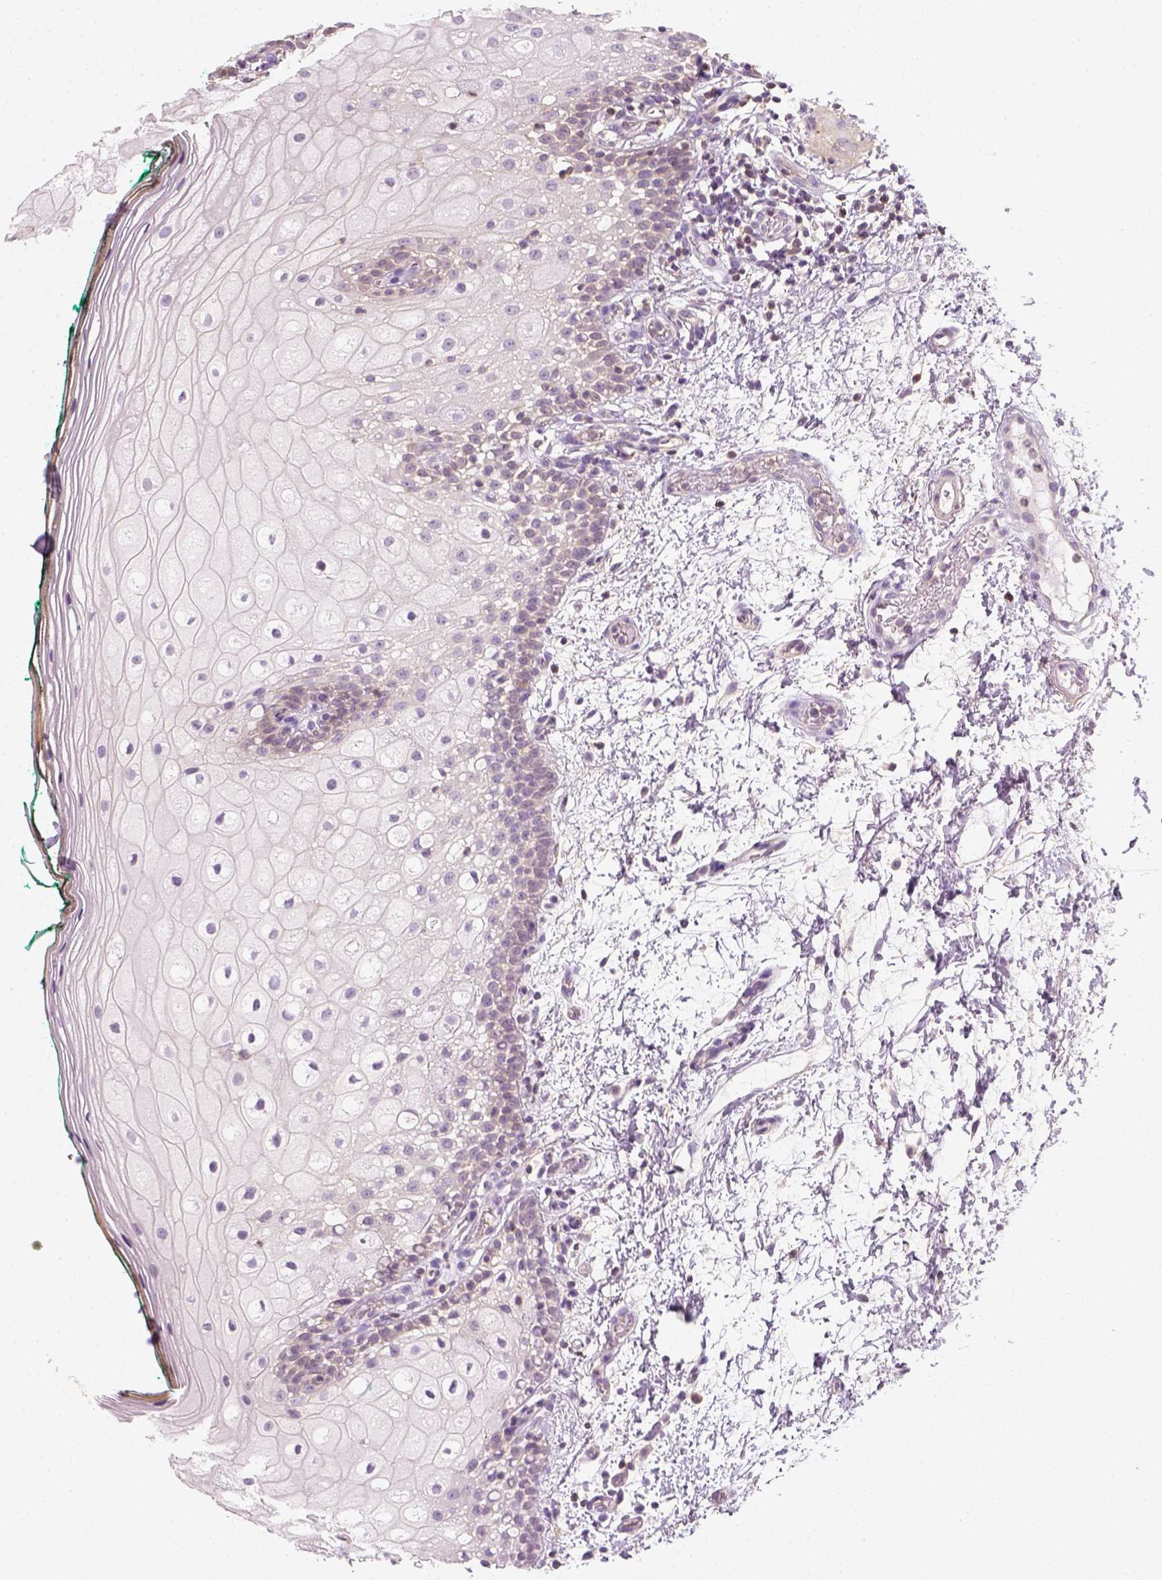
{"staining": {"intensity": "negative", "quantity": "none", "location": "none"}, "tissue": "oral mucosa", "cell_type": "Squamous epithelial cells", "image_type": "normal", "snomed": [{"axis": "morphology", "description": "Normal tissue, NOS"}, {"axis": "topography", "description": "Oral tissue"}], "caption": "Immunohistochemical staining of normal human oral mucosa reveals no significant staining in squamous epithelial cells.", "gene": "EPHB1", "patient": {"sex": "female", "age": 83}}